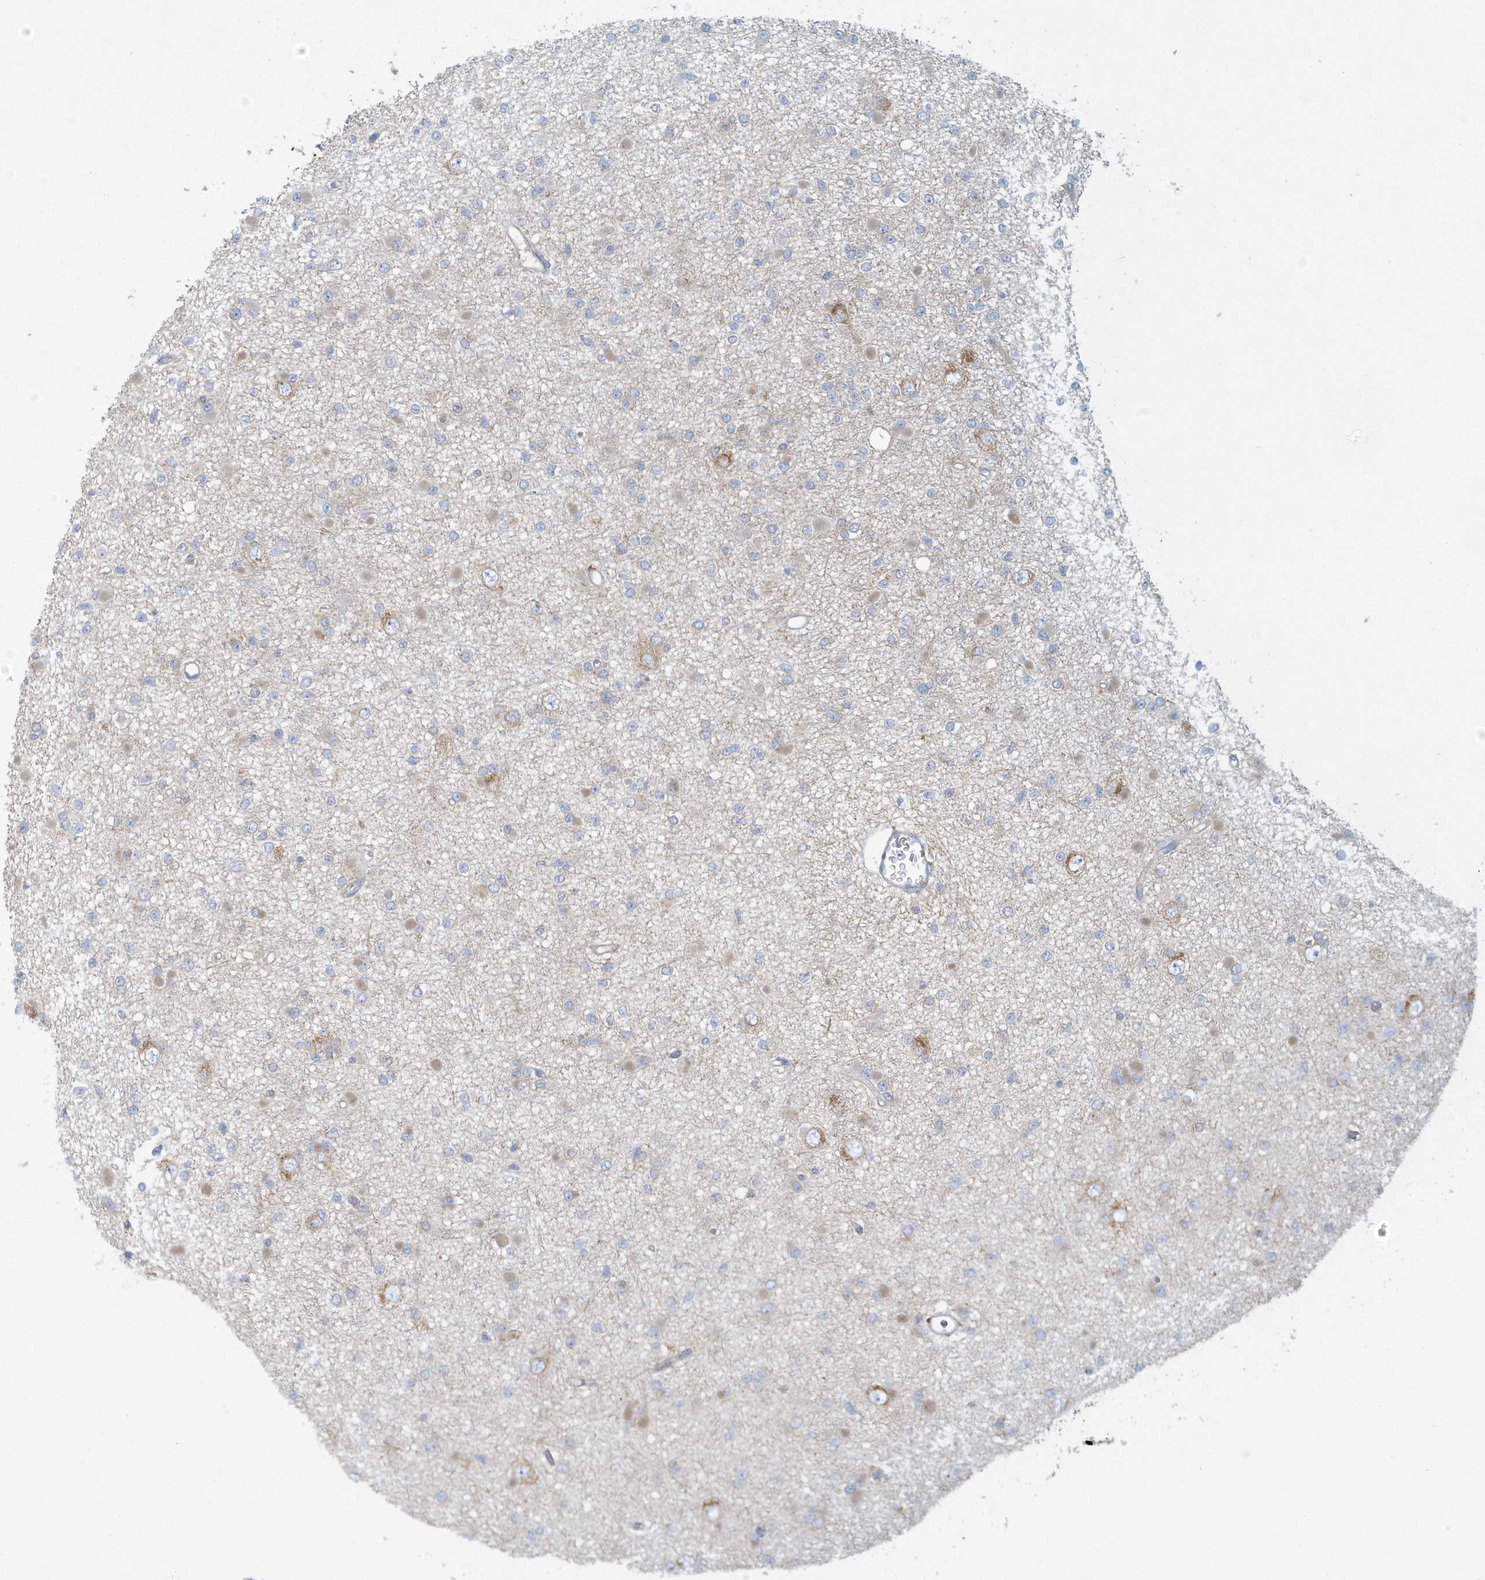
{"staining": {"intensity": "negative", "quantity": "none", "location": "none"}, "tissue": "glioma", "cell_type": "Tumor cells", "image_type": "cancer", "snomed": [{"axis": "morphology", "description": "Glioma, malignant, Low grade"}, {"axis": "topography", "description": "Brain"}], "caption": "Malignant glioma (low-grade) stained for a protein using IHC reveals no staining tumor cells.", "gene": "CNOT10", "patient": {"sex": "female", "age": 22}}